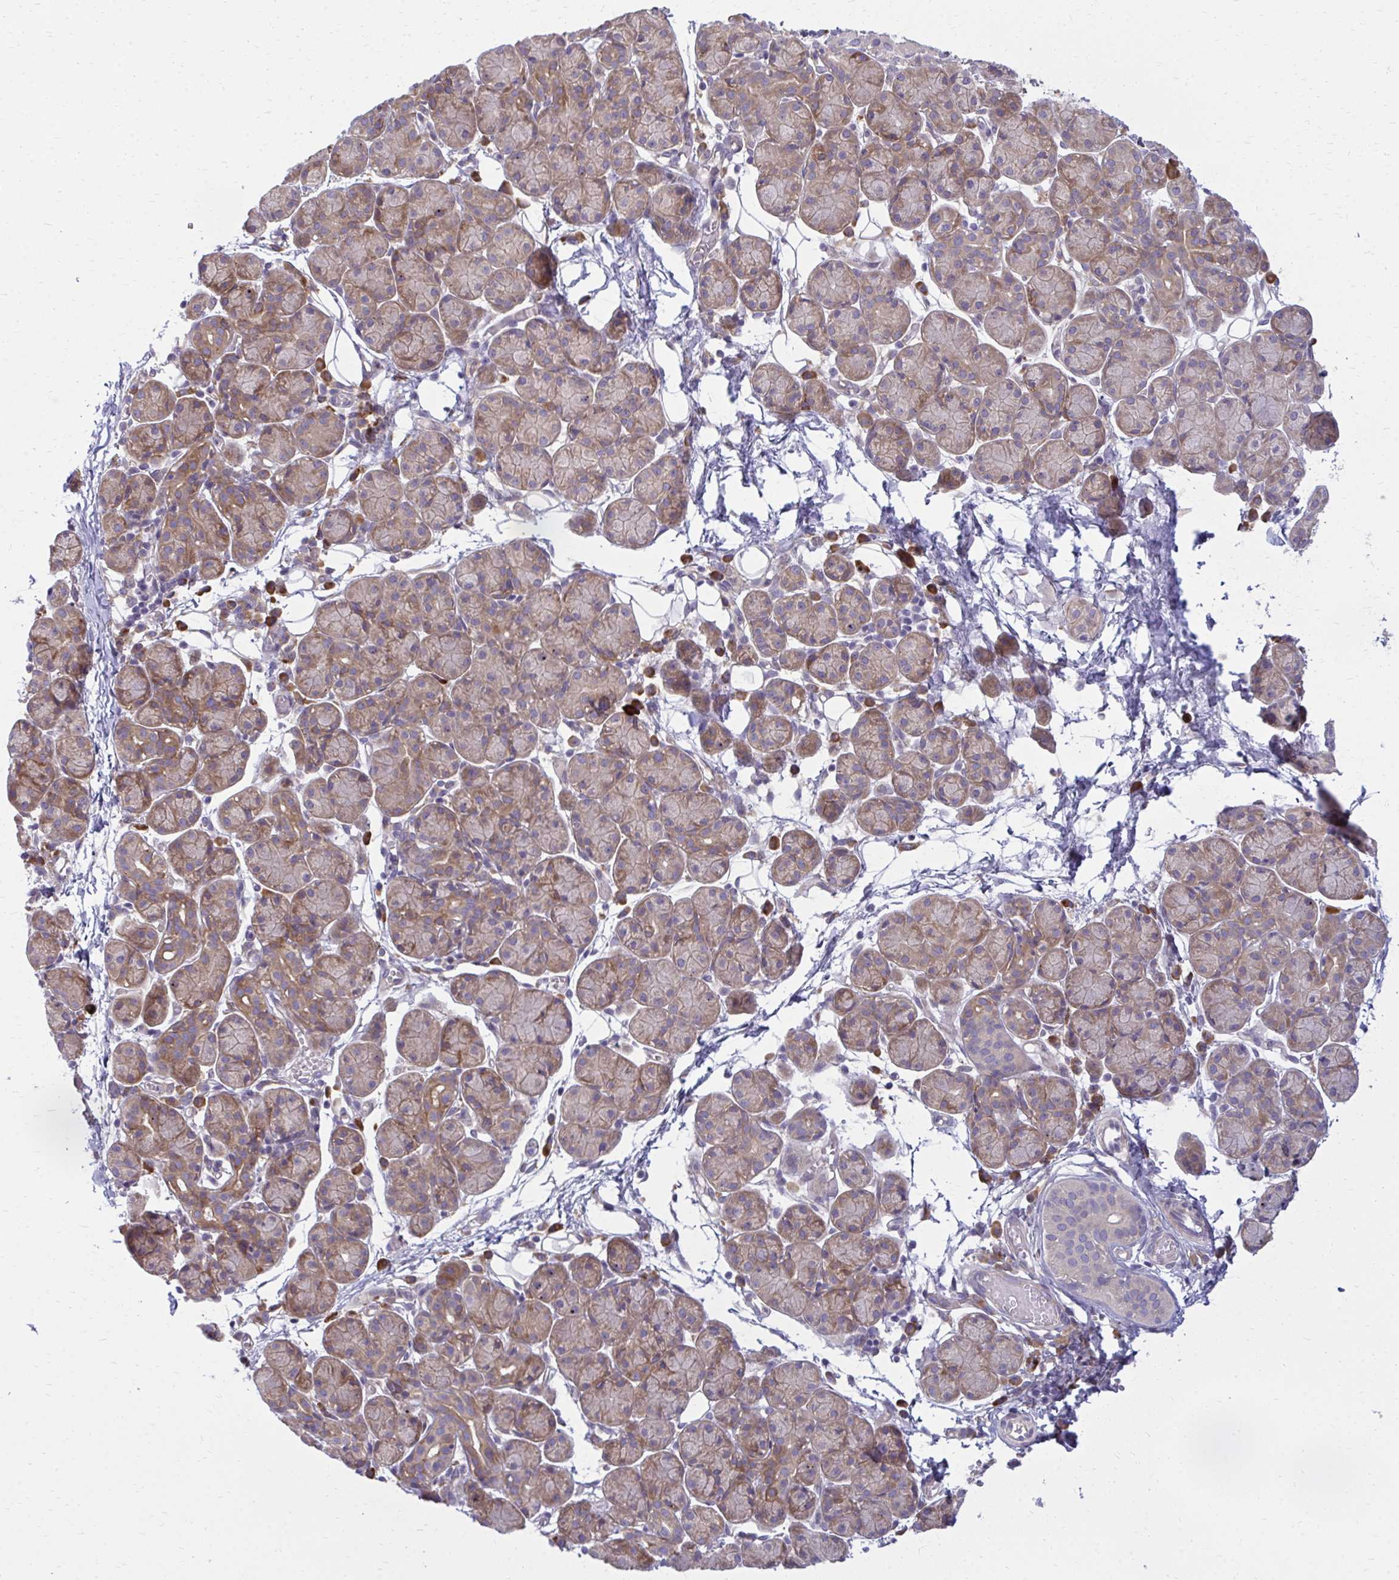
{"staining": {"intensity": "moderate", "quantity": "25%-75%", "location": "cytoplasmic/membranous"}, "tissue": "salivary gland", "cell_type": "Glandular cells", "image_type": "normal", "snomed": [{"axis": "morphology", "description": "Normal tissue, NOS"}, {"axis": "morphology", "description": "Inflammation, NOS"}, {"axis": "topography", "description": "Lymph node"}, {"axis": "topography", "description": "Salivary gland"}], "caption": "DAB immunohistochemical staining of normal human salivary gland shows moderate cytoplasmic/membranous protein positivity in approximately 25%-75% of glandular cells. The protein is stained brown, and the nuclei are stained in blue (DAB IHC with brightfield microscopy, high magnification).", "gene": "CEMP1", "patient": {"sex": "male", "age": 3}}